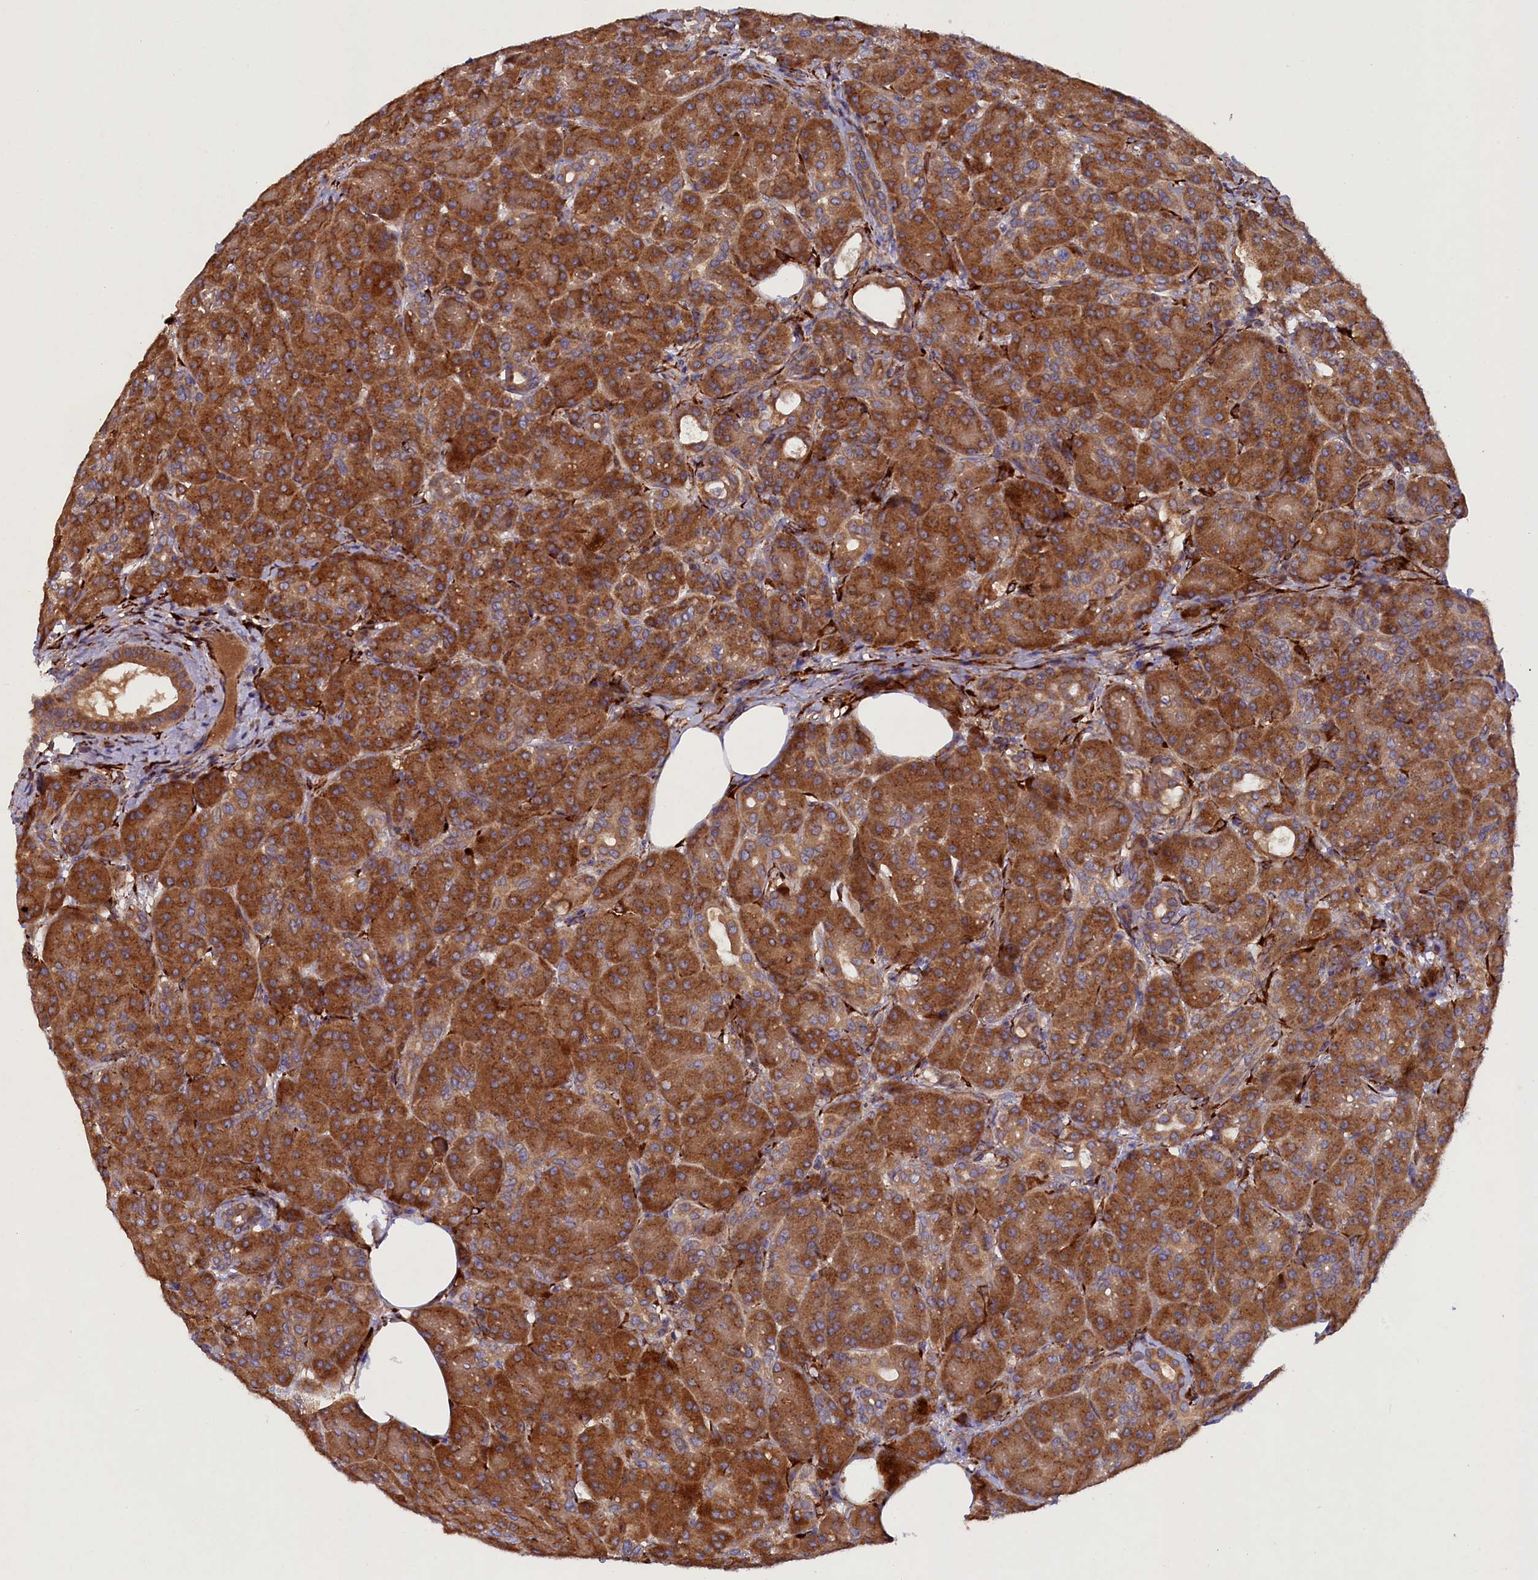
{"staining": {"intensity": "strong", "quantity": ">75%", "location": "cytoplasmic/membranous"}, "tissue": "pancreas", "cell_type": "Exocrine glandular cells", "image_type": "normal", "snomed": [{"axis": "morphology", "description": "Normal tissue, NOS"}, {"axis": "topography", "description": "Pancreas"}], "caption": "The micrograph reveals staining of unremarkable pancreas, revealing strong cytoplasmic/membranous protein positivity (brown color) within exocrine glandular cells. The staining was performed using DAB (3,3'-diaminobenzidine) to visualize the protein expression in brown, while the nuclei were stained in blue with hematoxylin (Magnification: 20x).", "gene": "ARRDC4", "patient": {"sex": "male", "age": 63}}